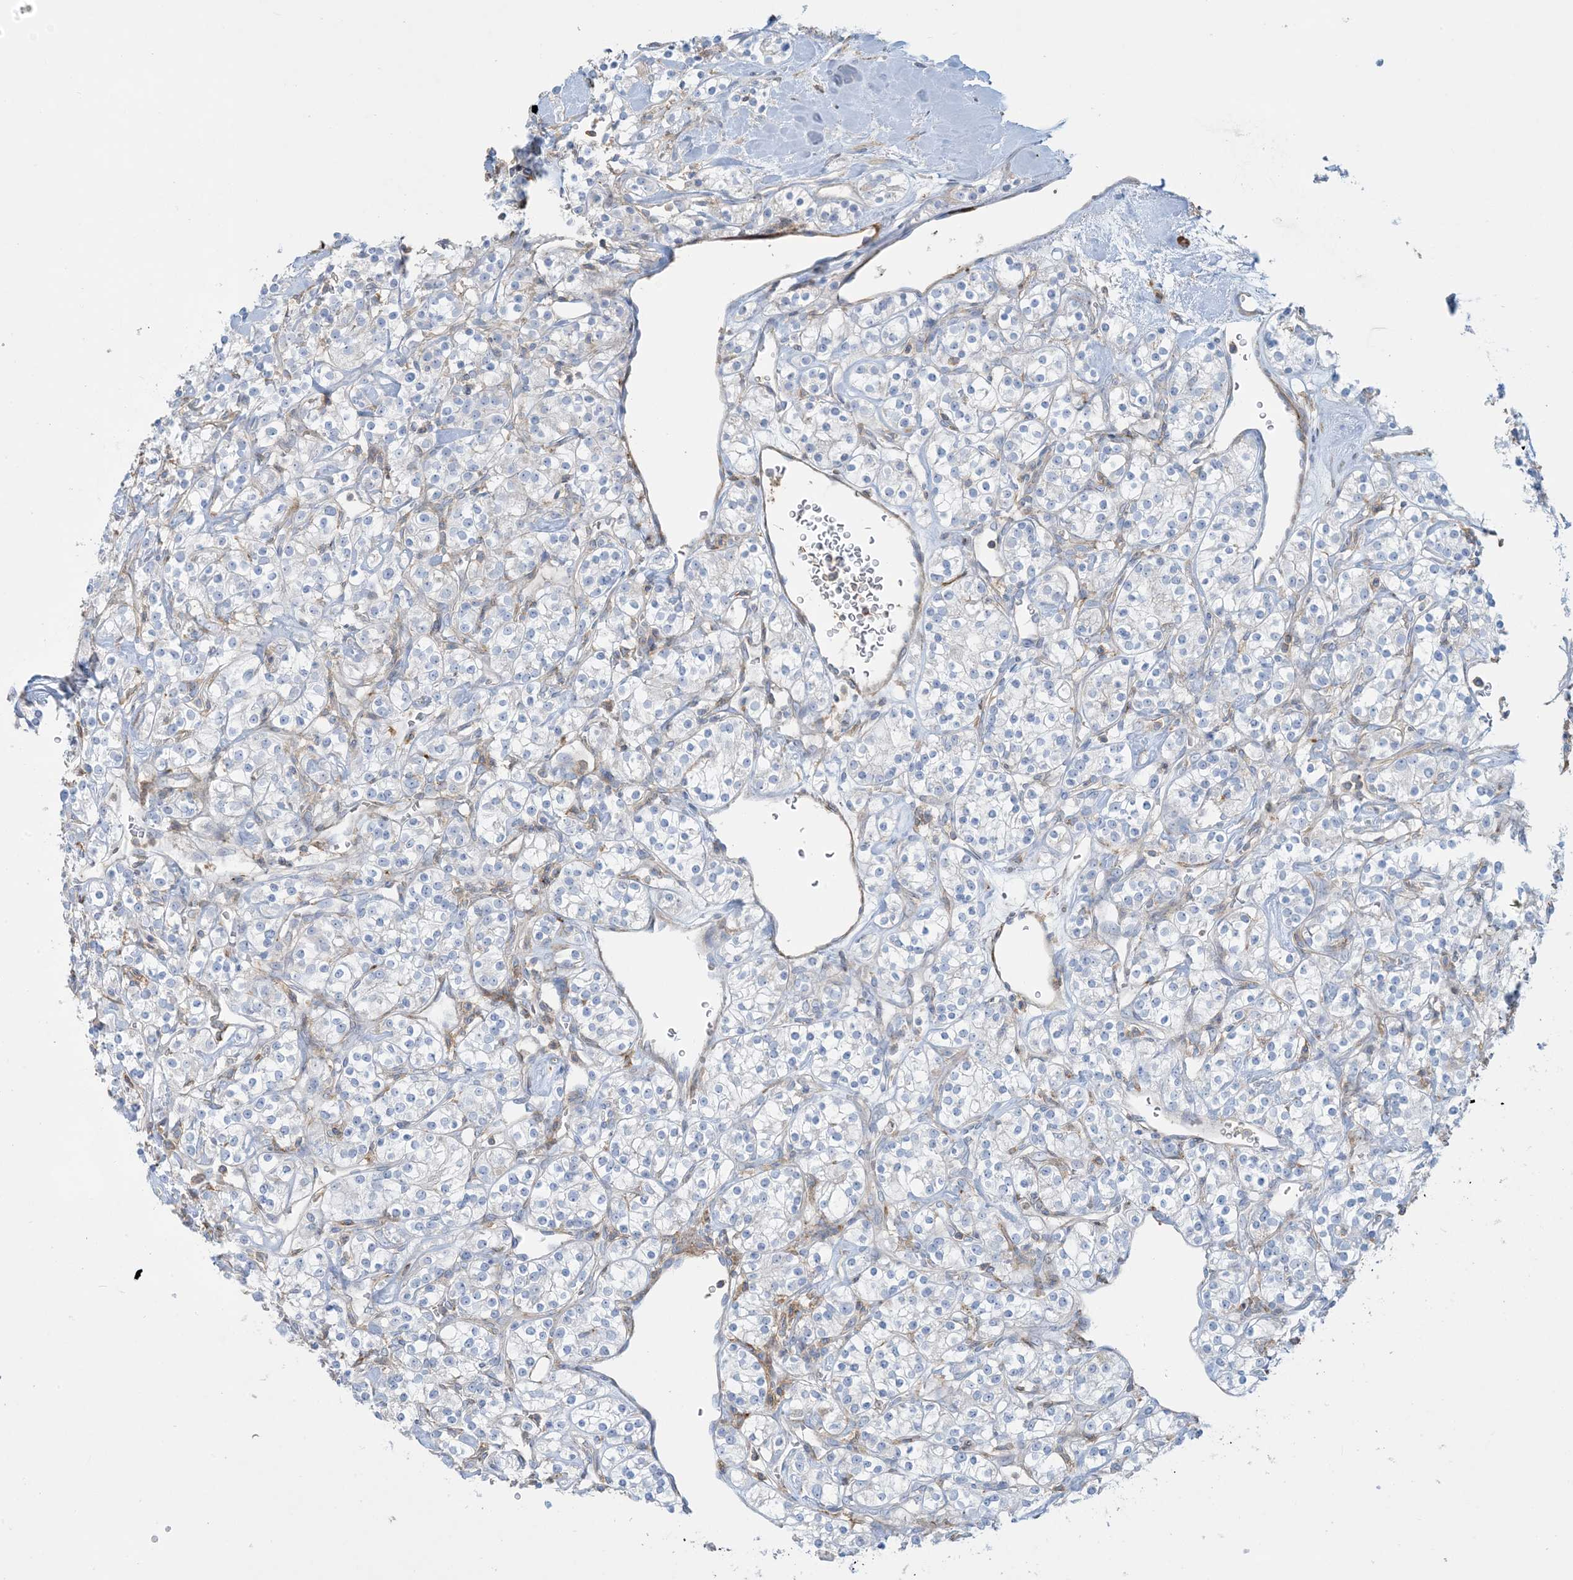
{"staining": {"intensity": "negative", "quantity": "none", "location": "none"}, "tissue": "renal cancer", "cell_type": "Tumor cells", "image_type": "cancer", "snomed": [{"axis": "morphology", "description": "Adenocarcinoma, NOS"}, {"axis": "topography", "description": "Kidney"}], "caption": "Photomicrograph shows no protein staining in tumor cells of renal cancer (adenocarcinoma) tissue. Nuclei are stained in blue.", "gene": "GTF3C2", "patient": {"sex": "male", "age": 77}}